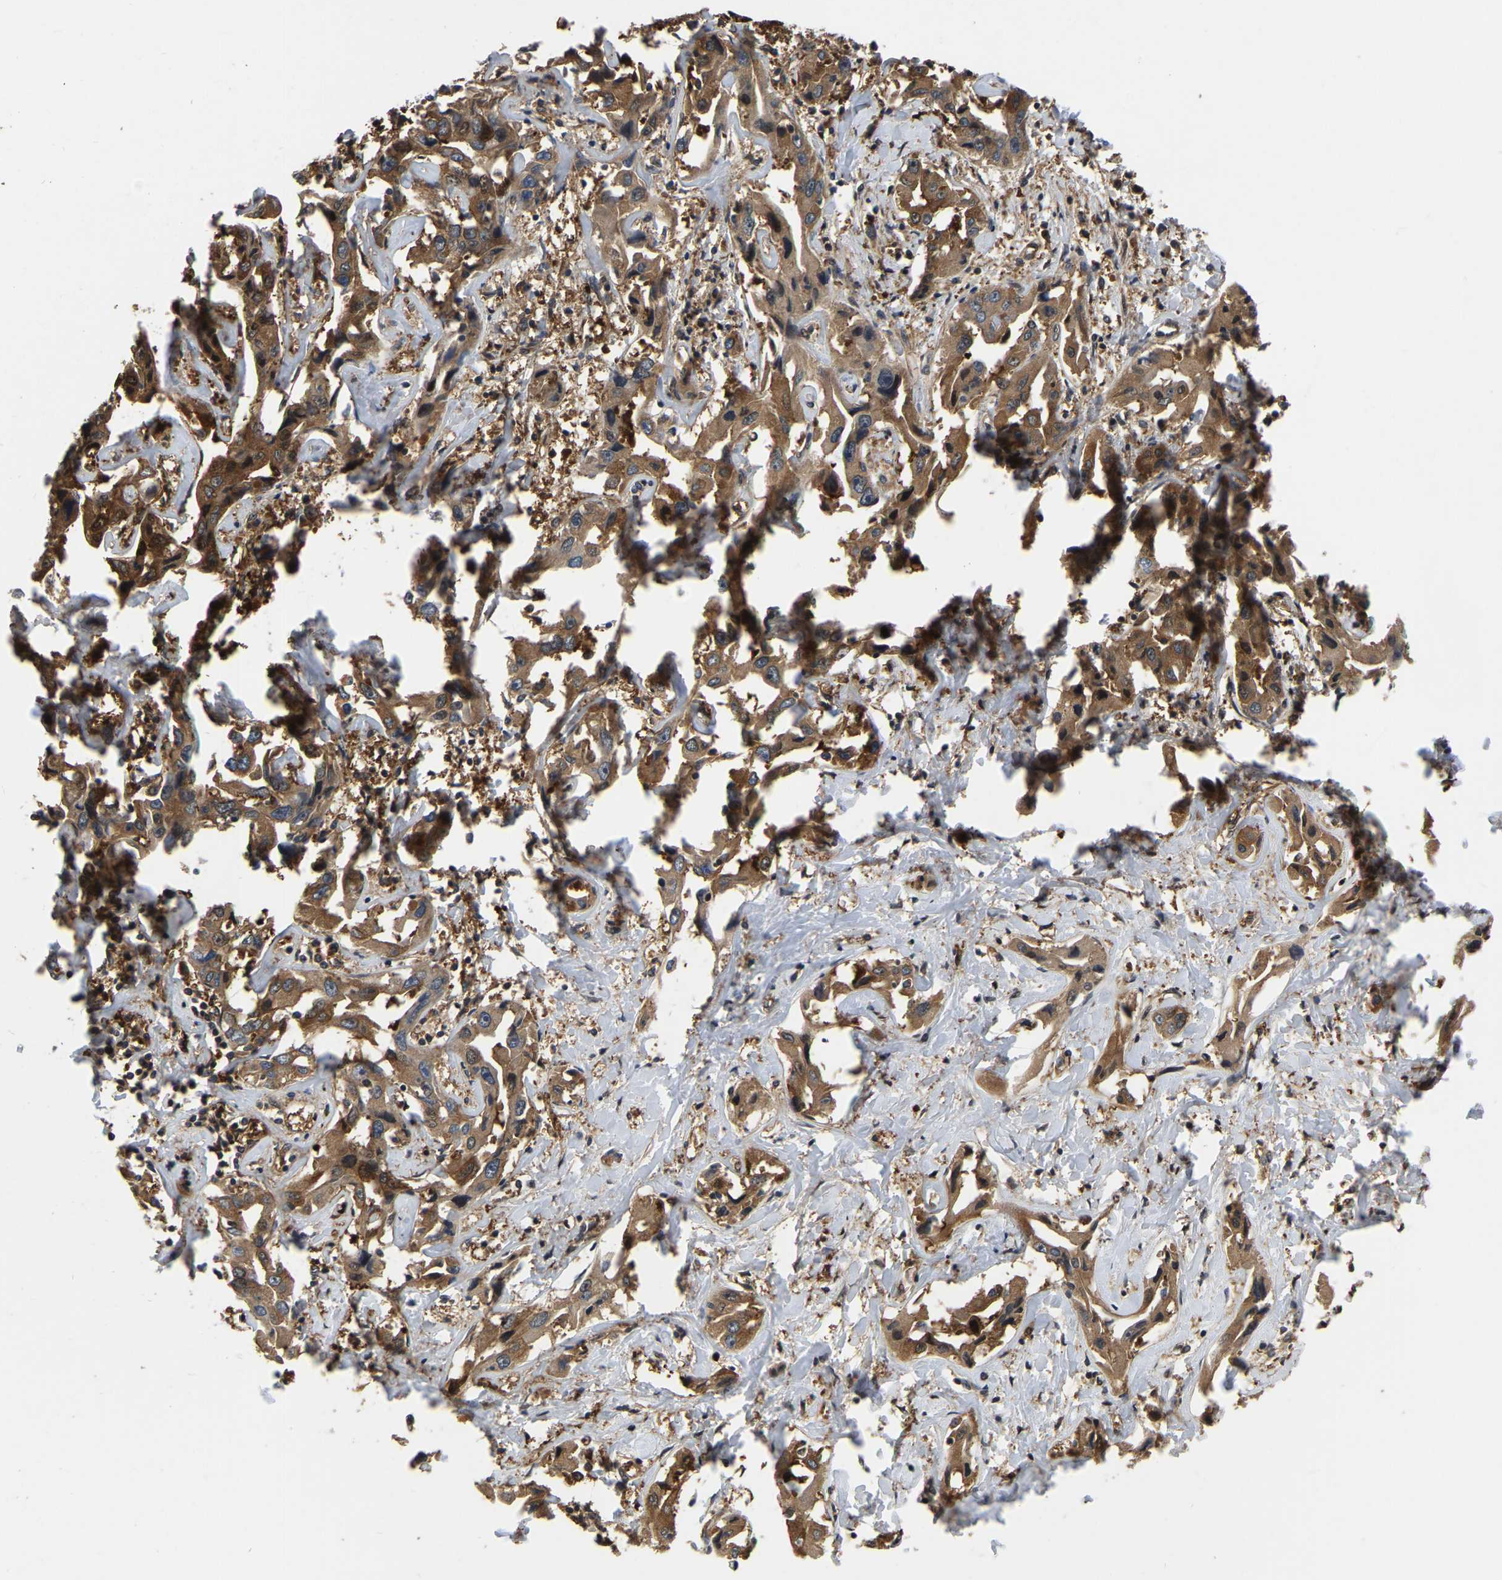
{"staining": {"intensity": "moderate", "quantity": ">75%", "location": "cytoplasmic/membranous"}, "tissue": "liver cancer", "cell_type": "Tumor cells", "image_type": "cancer", "snomed": [{"axis": "morphology", "description": "Cholangiocarcinoma"}, {"axis": "topography", "description": "Liver"}], "caption": "A medium amount of moderate cytoplasmic/membranous staining is appreciated in about >75% of tumor cells in liver cancer tissue.", "gene": "GARS1", "patient": {"sex": "male", "age": 59}}